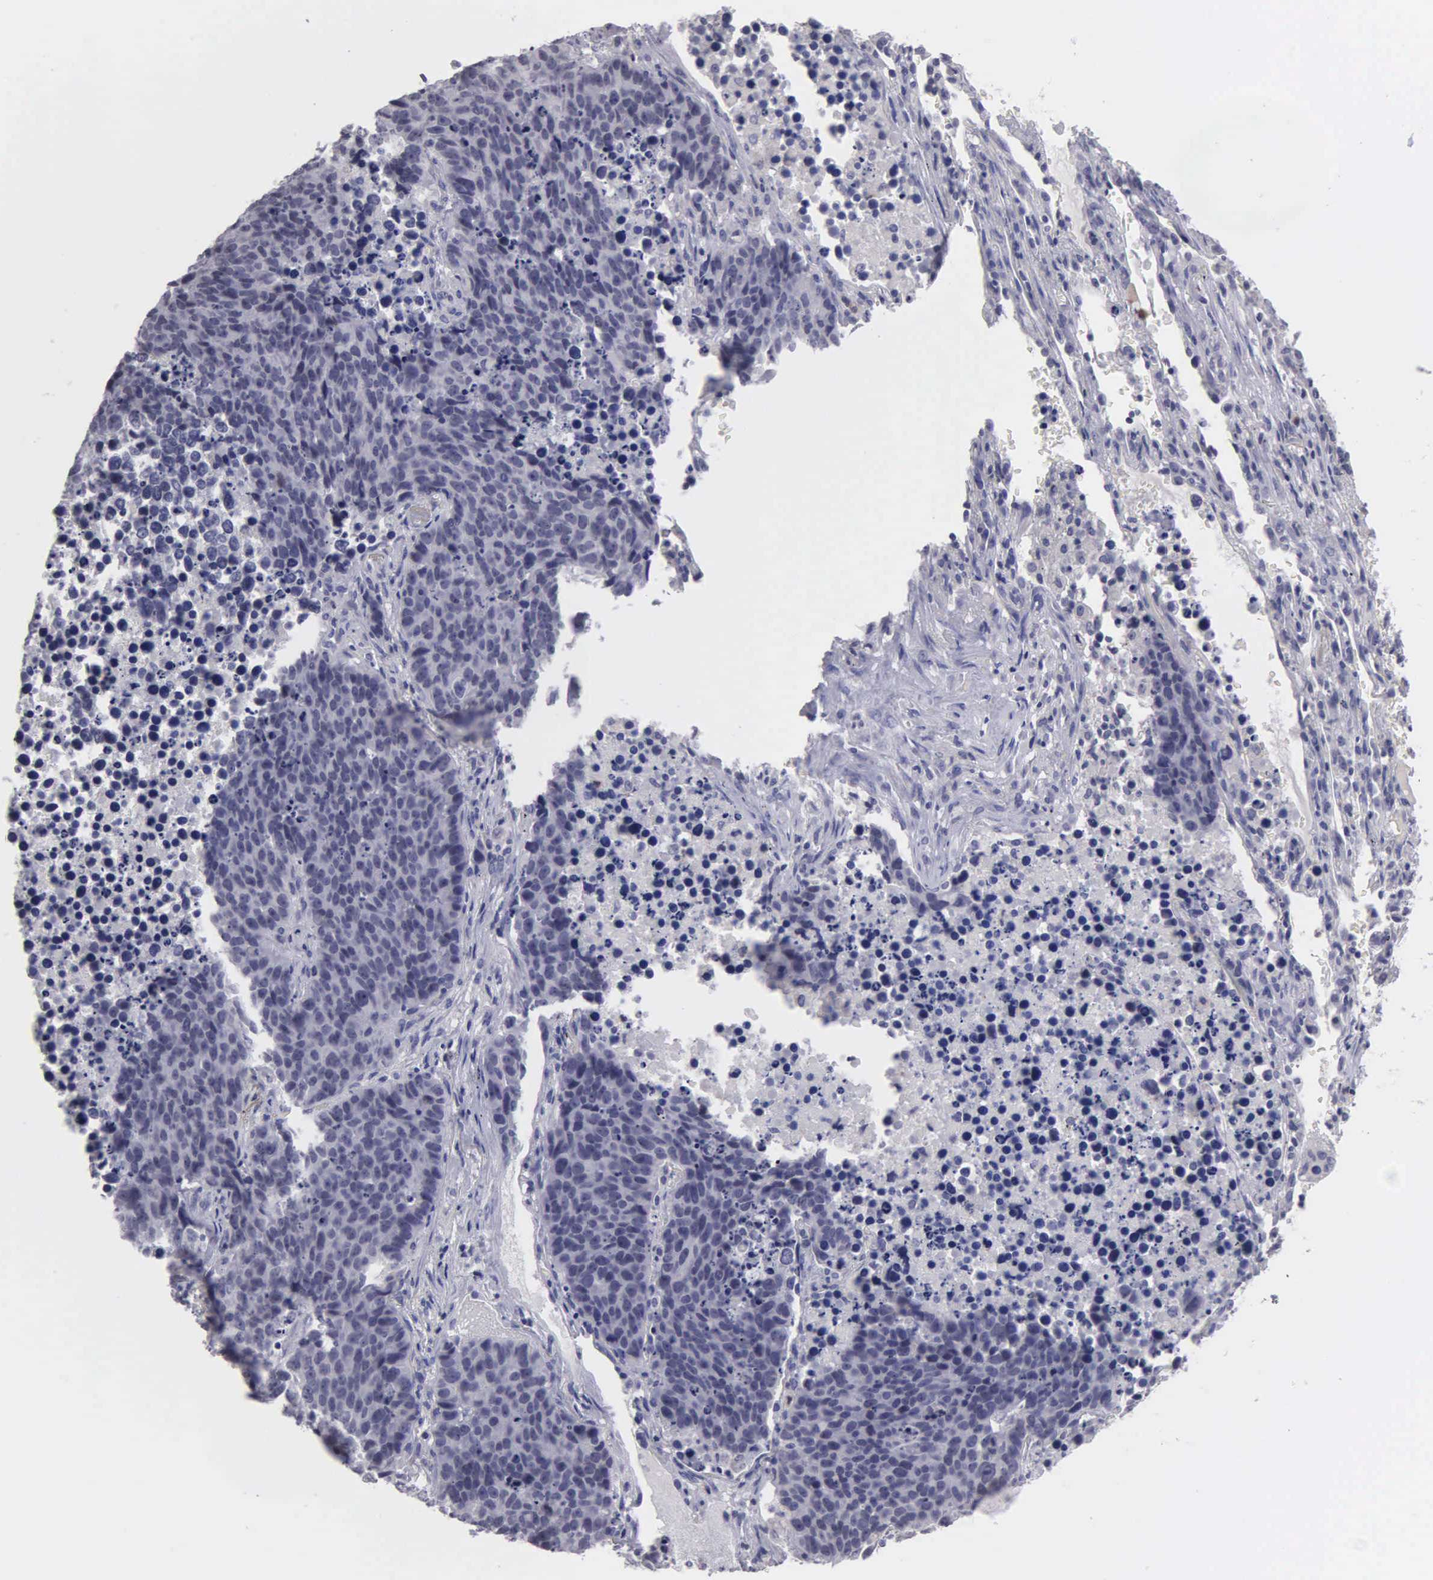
{"staining": {"intensity": "negative", "quantity": "none", "location": "none"}, "tissue": "lung cancer", "cell_type": "Tumor cells", "image_type": "cancer", "snomed": [{"axis": "morphology", "description": "Carcinoid, malignant, NOS"}, {"axis": "topography", "description": "Lung"}], "caption": "Lung malignant carcinoid stained for a protein using immunohistochemistry exhibits no positivity tumor cells.", "gene": "BRD1", "patient": {"sex": "male", "age": 60}}